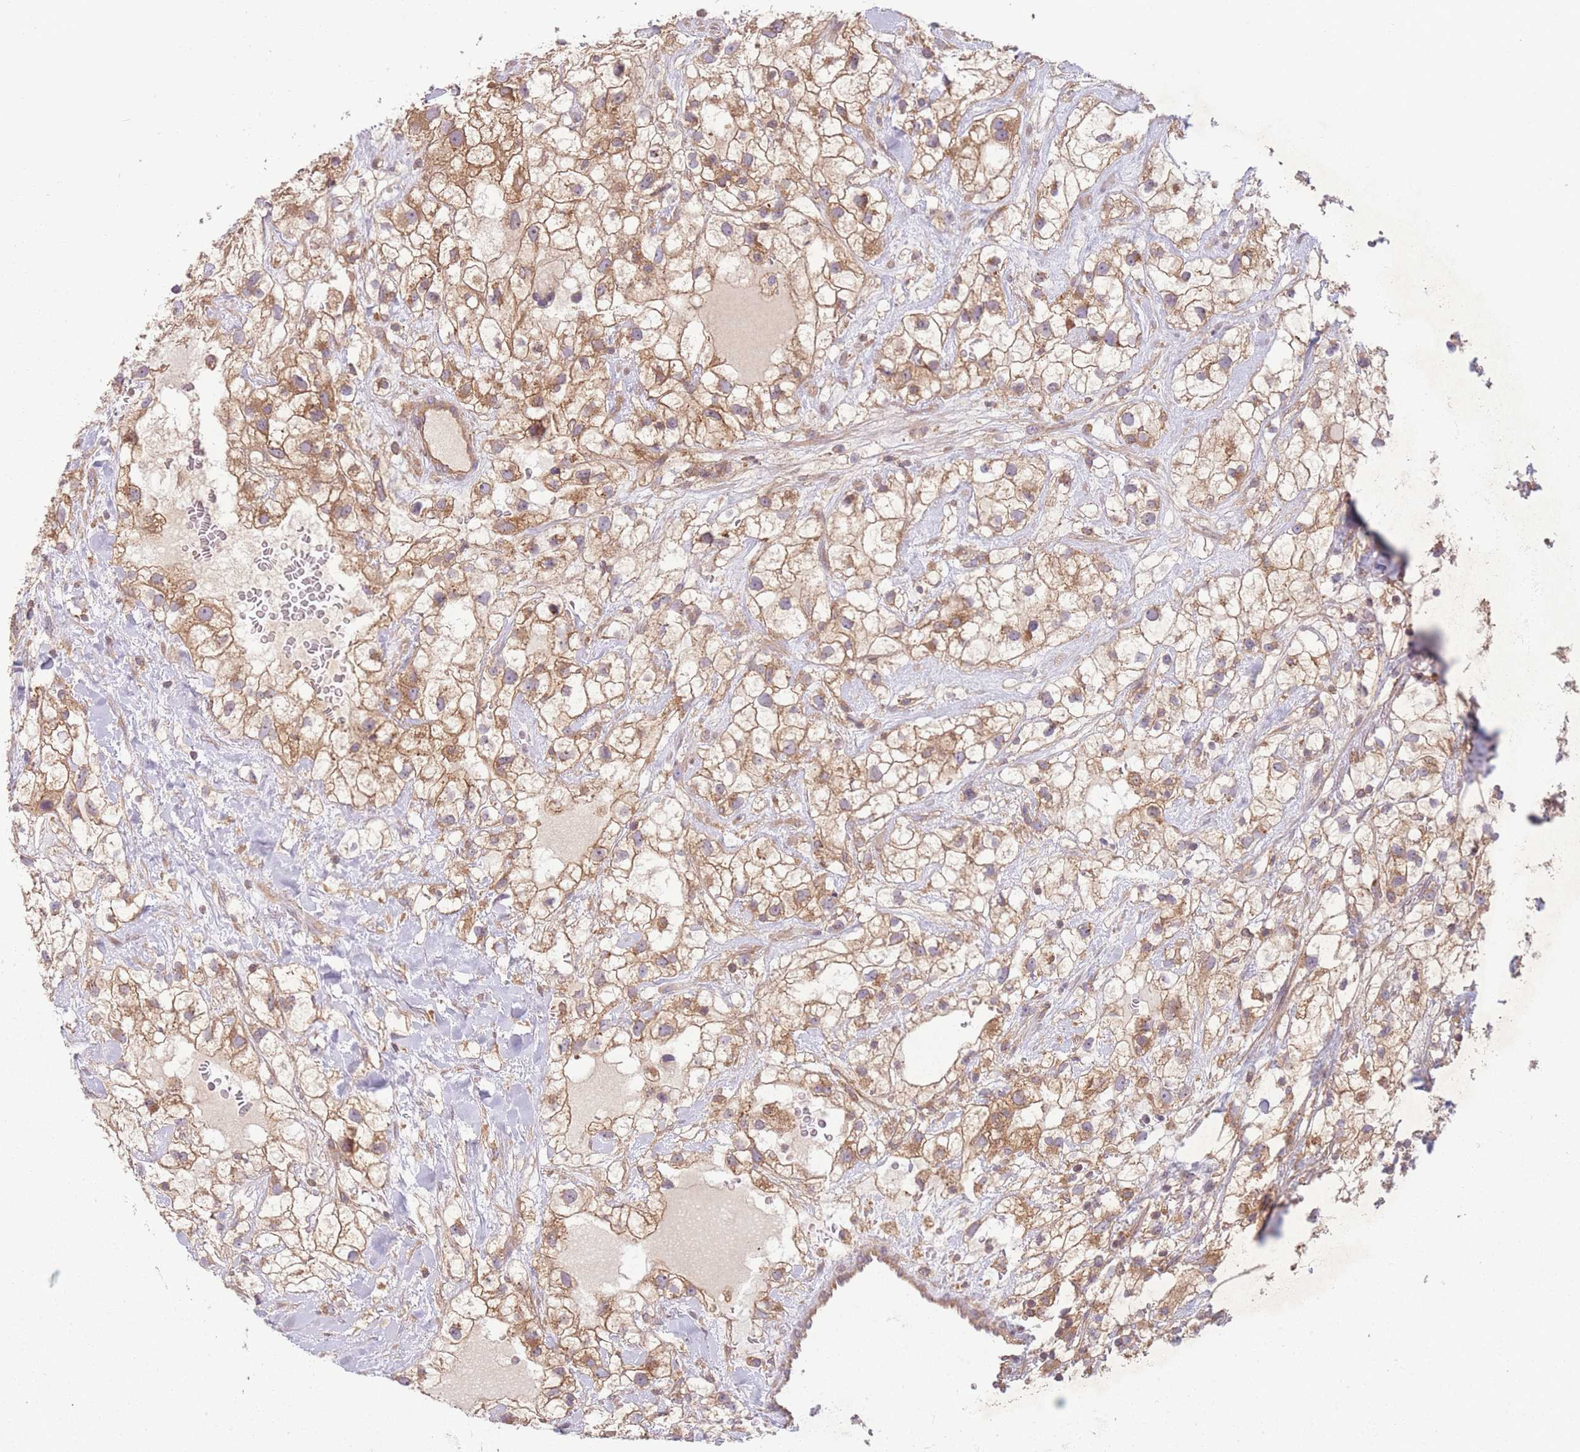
{"staining": {"intensity": "moderate", "quantity": ">75%", "location": "cytoplasmic/membranous"}, "tissue": "renal cancer", "cell_type": "Tumor cells", "image_type": "cancer", "snomed": [{"axis": "morphology", "description": "Adenocarcinoma, NOS"}, {"axis": "topography", "description": "Kidney"}], "caption": "This is an image of immunohistochemistry staining of renal adenocarcinoma, which shows moderate staining in the cytoplasmic/membranous of tumor cells.", "gene": "WASHC2A", "patient": {"sex": "male", "age": 59}}